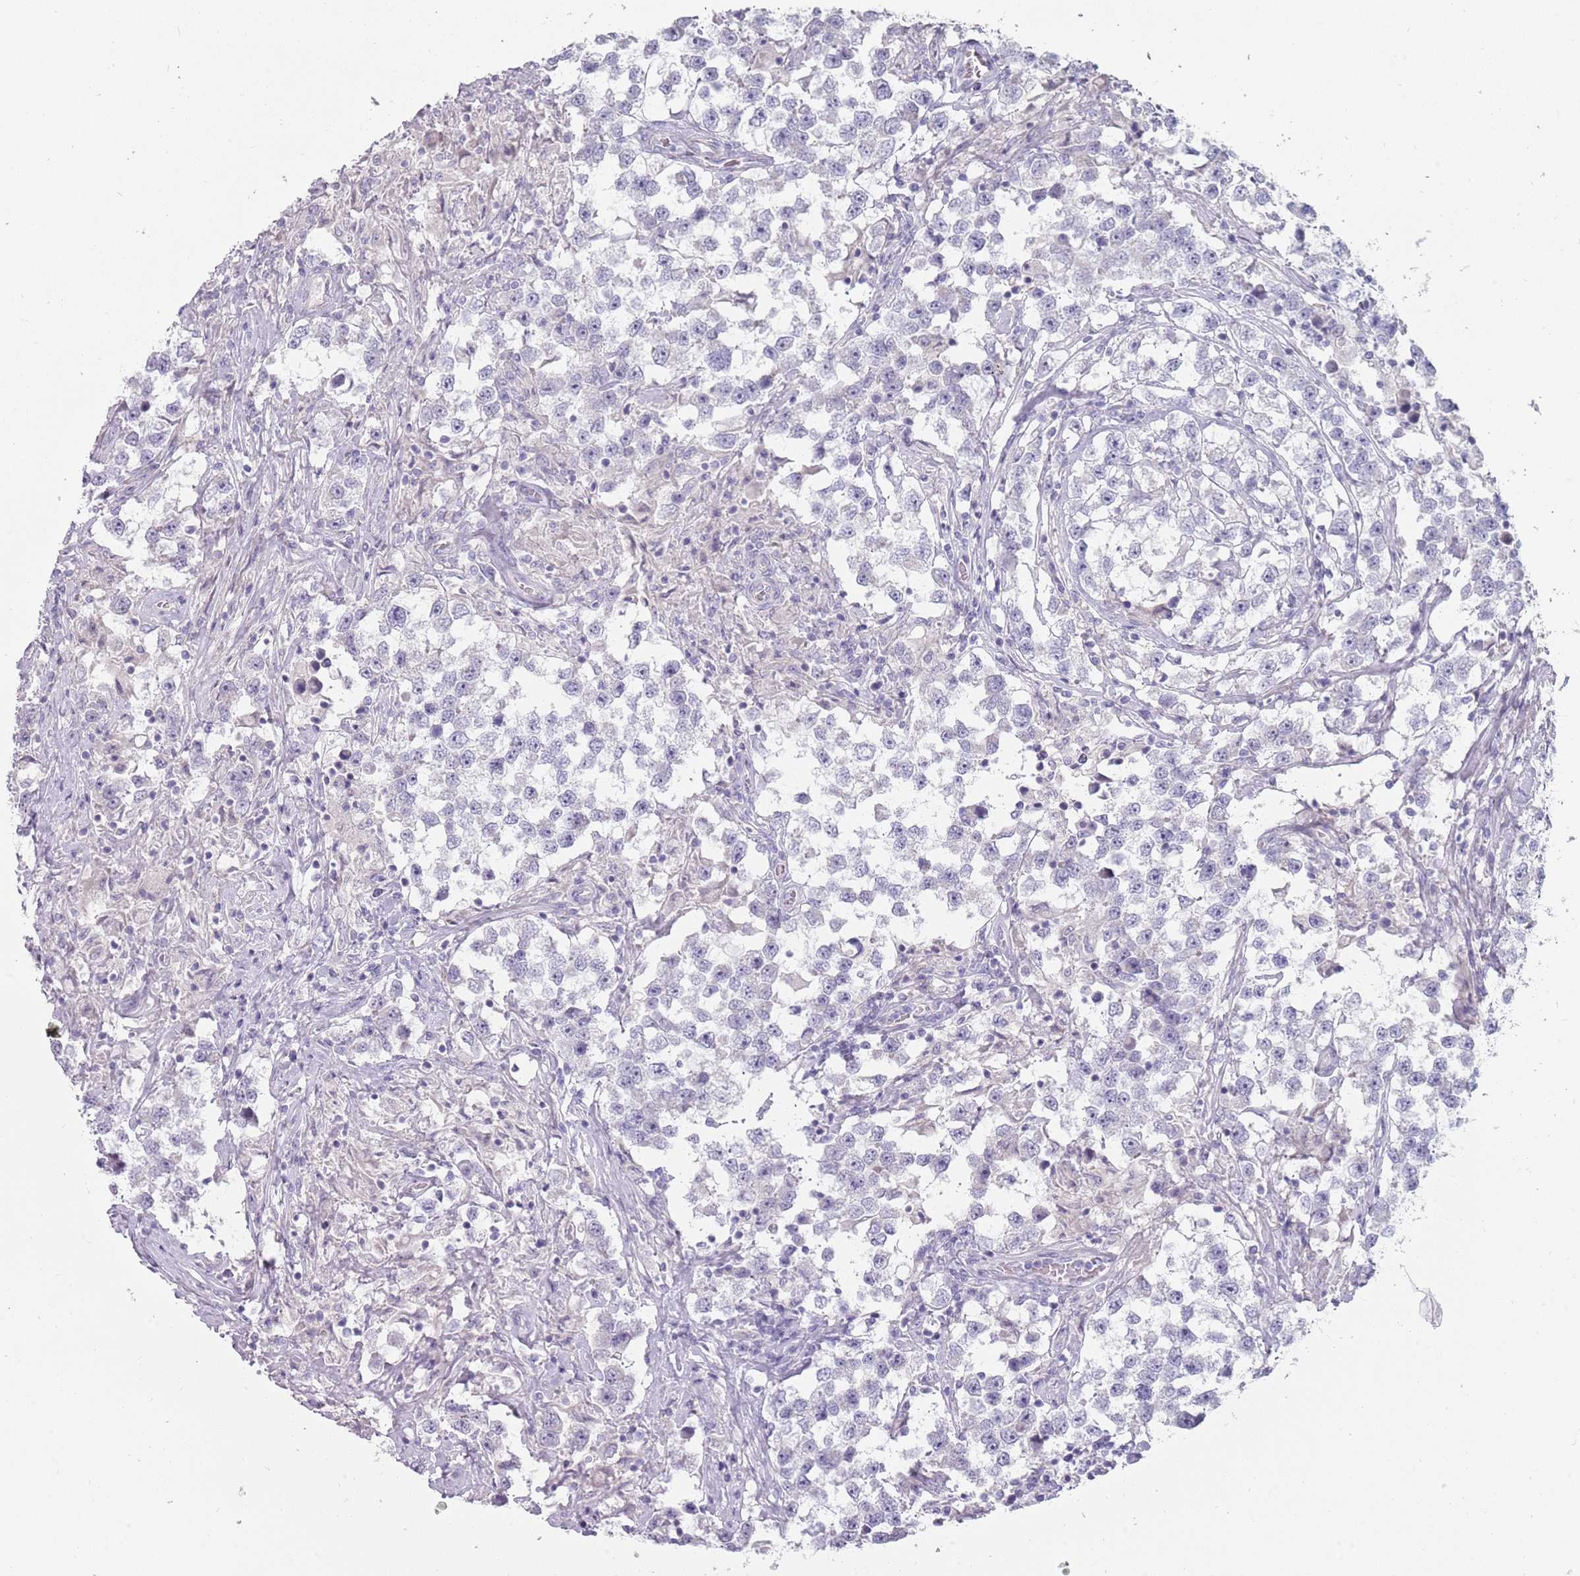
{"staining": {"intensity": "negative", "quantity": "none", "location": "none"}, "tissue": "testis cancer", "cell_type": "Tumor cells", "image_type": "cancer", "snomed": [{"axis": "morphology", "description": "Seminoma, NOS"}, {"axis": "topography", "description": "Testis"}], "caption": "Human testis seminoma stained for a protein using immunohistochemistry (IHC) reveals no expression in tumor cells.", "gene": "DDX4", "patient": {"sex": "male", "age": 46}}